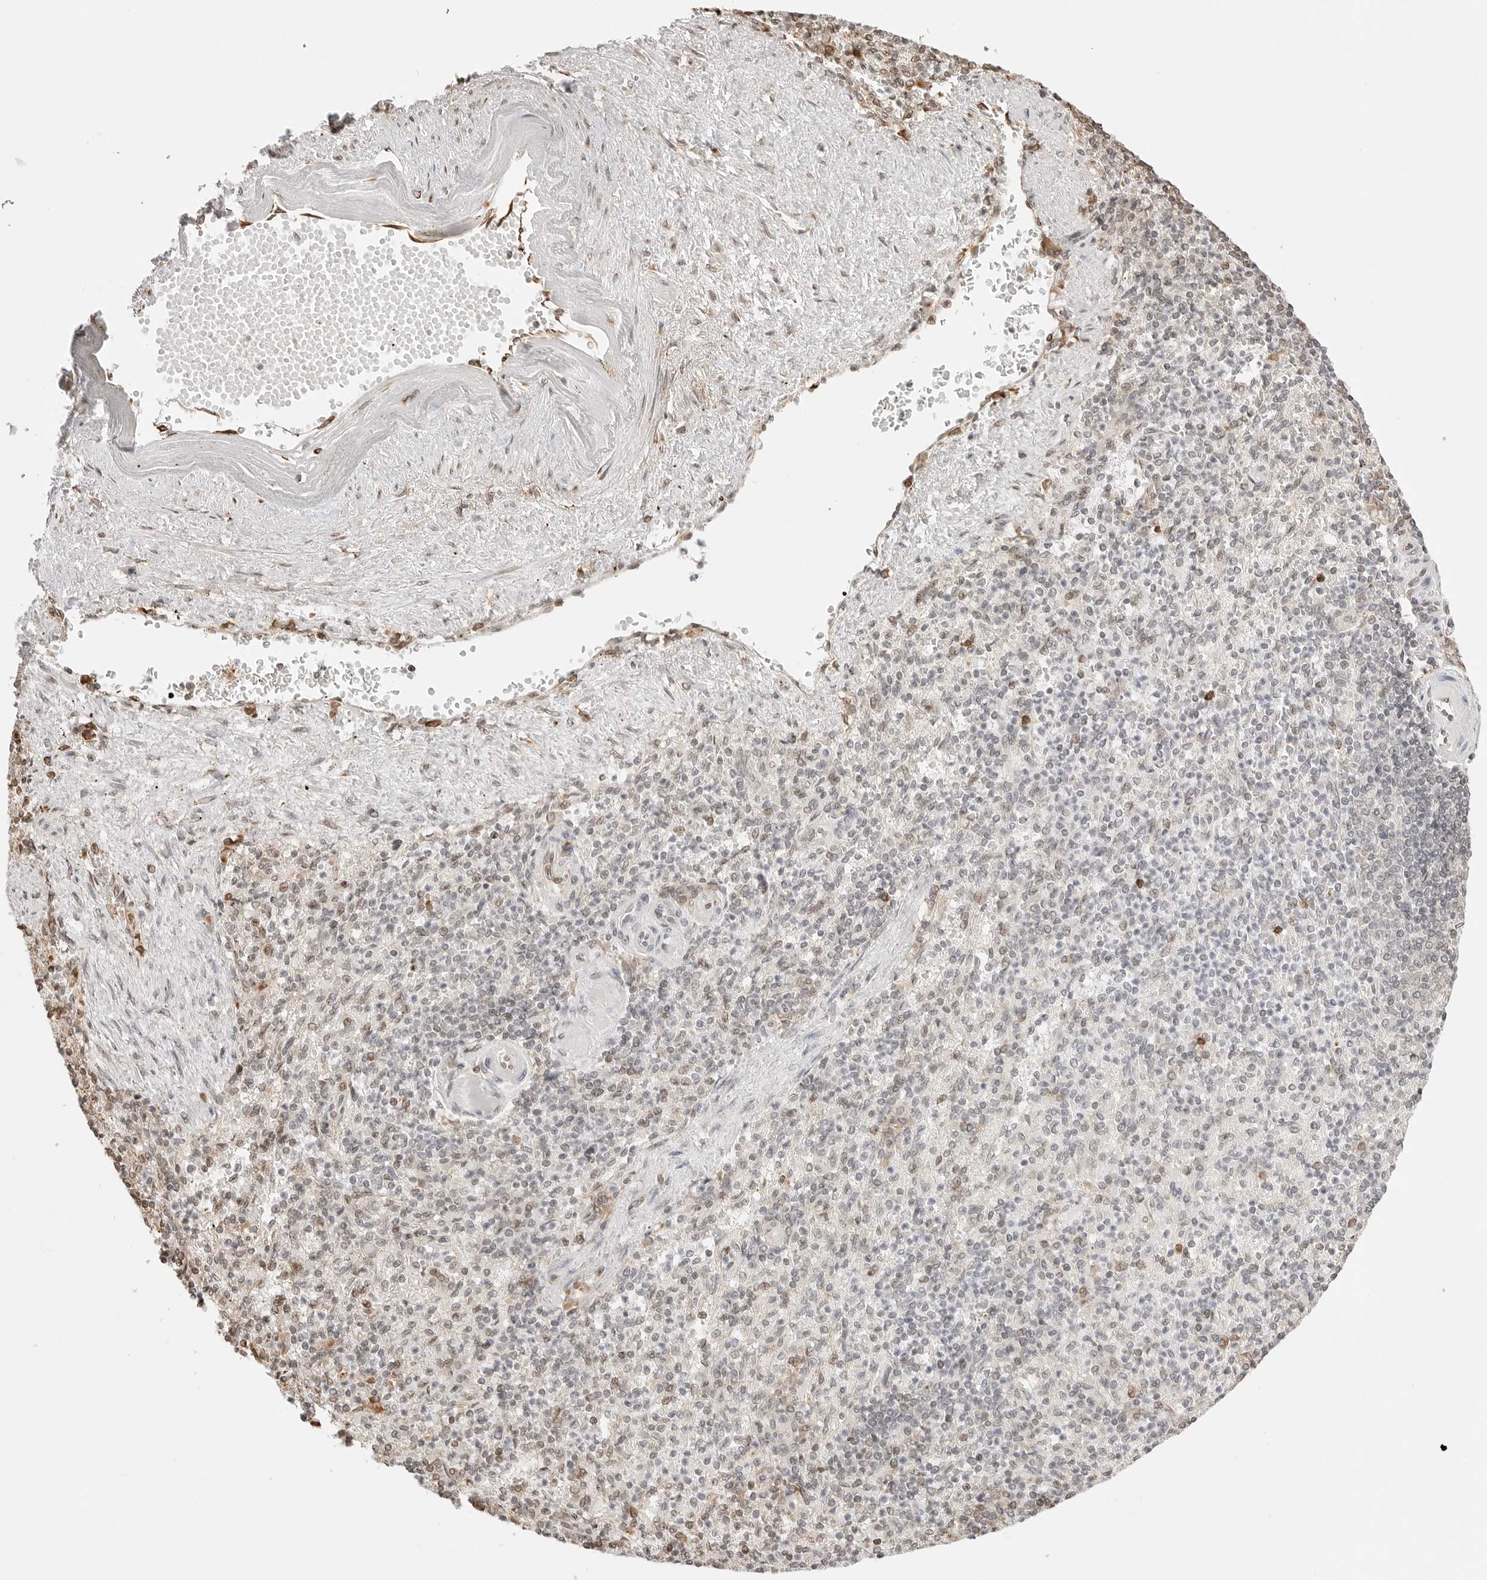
{"staining": {"intensity": "weak", "quantity": "25%-75%", "location": "nuclear"}, "tissue": "spleen", "cell_type": "Cells in red pulp", "image_type": "normal", "snomed": [{"axis": "morphology", "description": "Normal tissue, NOS"}, {"axis": "topography", "description": "Spleen"}], "caption": "Spleen stained with a brown dye shows weak nuclear positive positivity in about 25%-75% of cells in red pulp.", "gene": "FKBP14", "patient": {"sex": "female", "age": 74}}